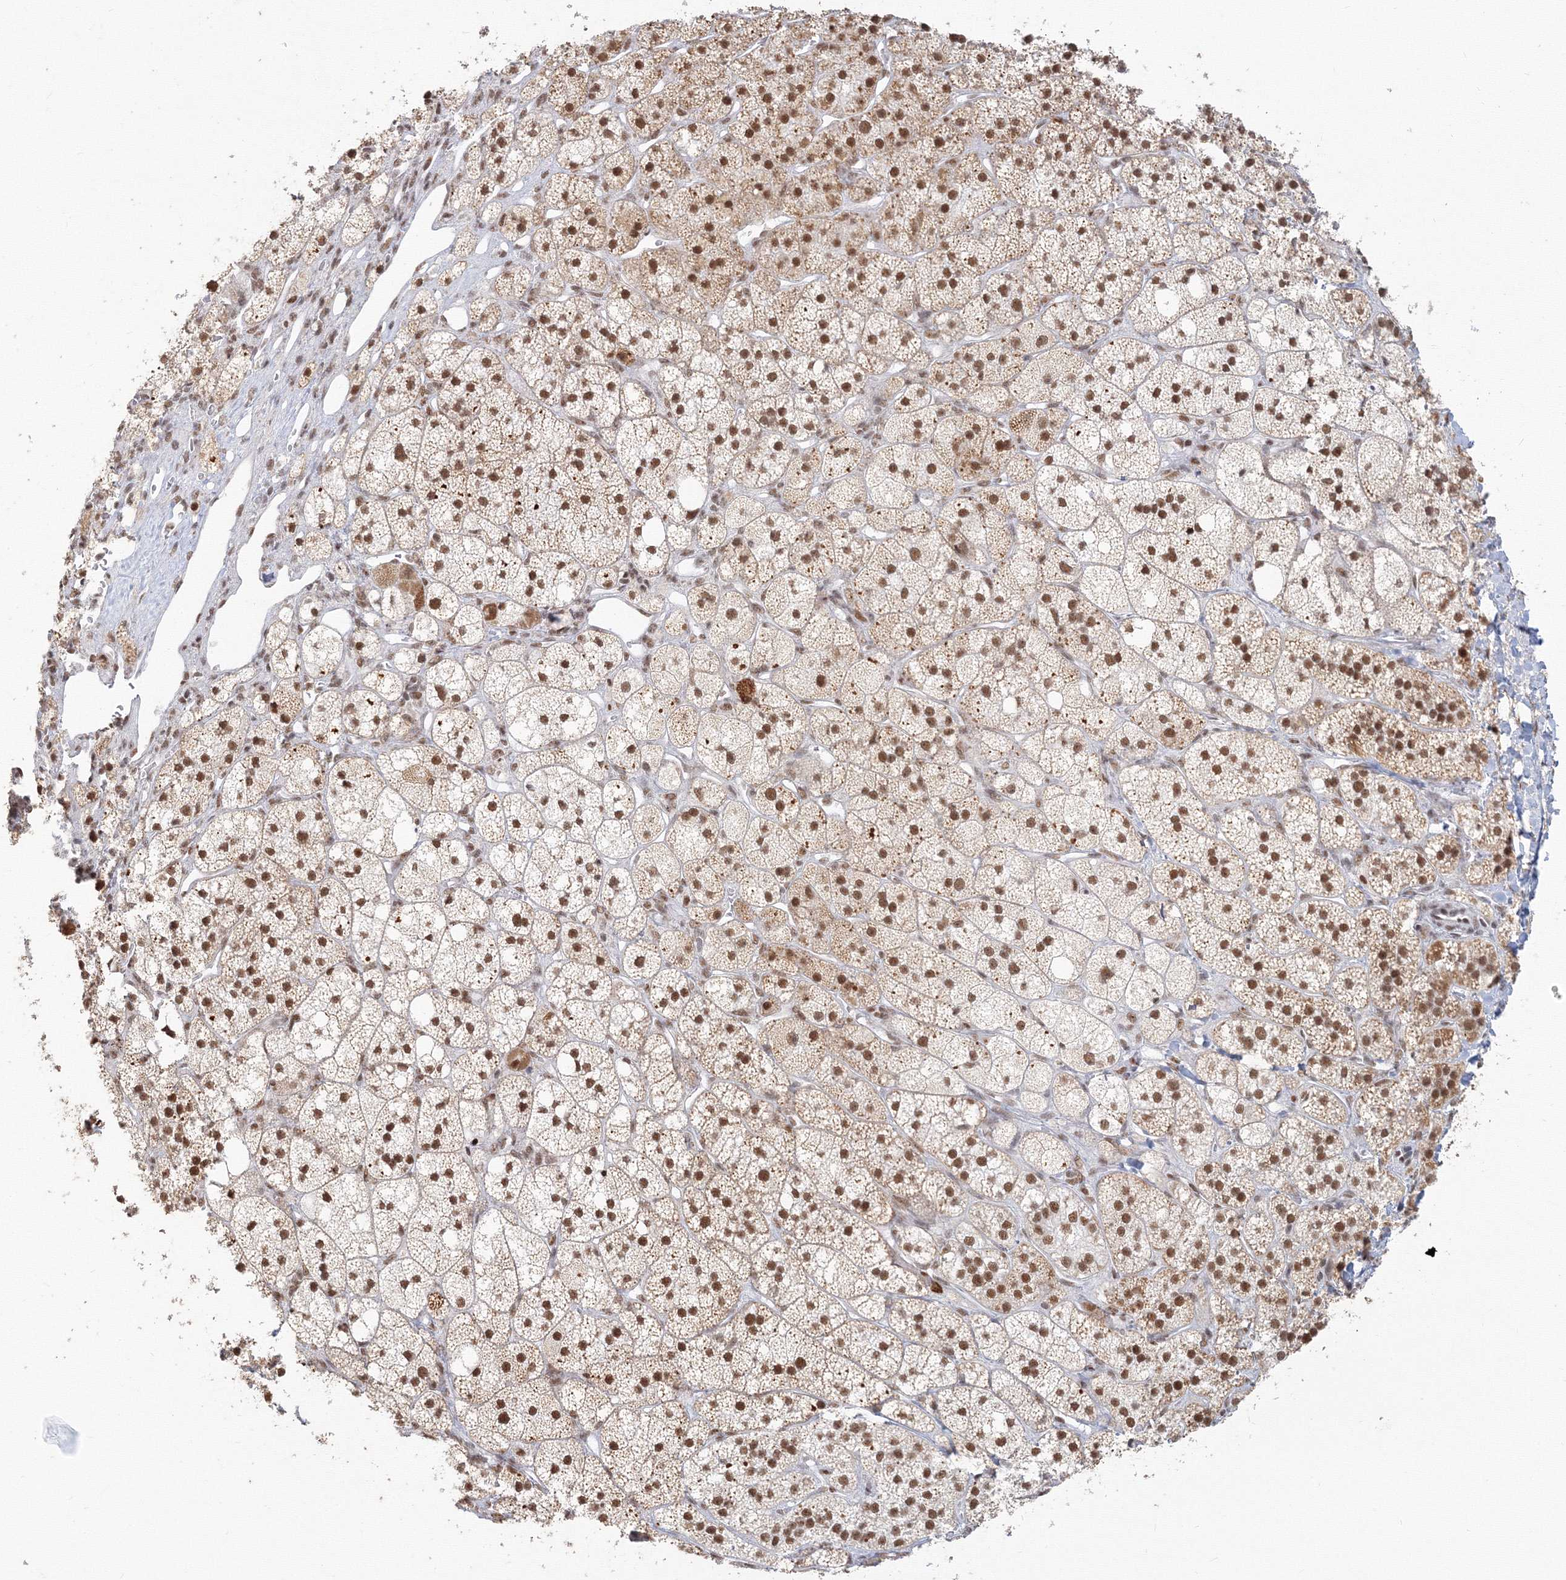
{"staining": {"intensity": "moderate", "quantity": ">75%", "location": "nuclear"}, "tissue": "adrenal gland", "cell_type": "Glandular cells", "image_type": "normal", "snomed": [{"axis": "morphology", "description": "Normal tissue, NOS"}, {"axis": "topography", "description": "Adrenal gland"}], "caption": "IHC histopathology image of unremarkable adrenal gland: adrenal gland stained using IHC demonstrates medium levels of moderate protein expression localized specifically in the nuclear of glandular cells, appearing as a nuclear brown color.", "gene": "PPP4R2", "patient": {"sex": "male", "age": 61}}